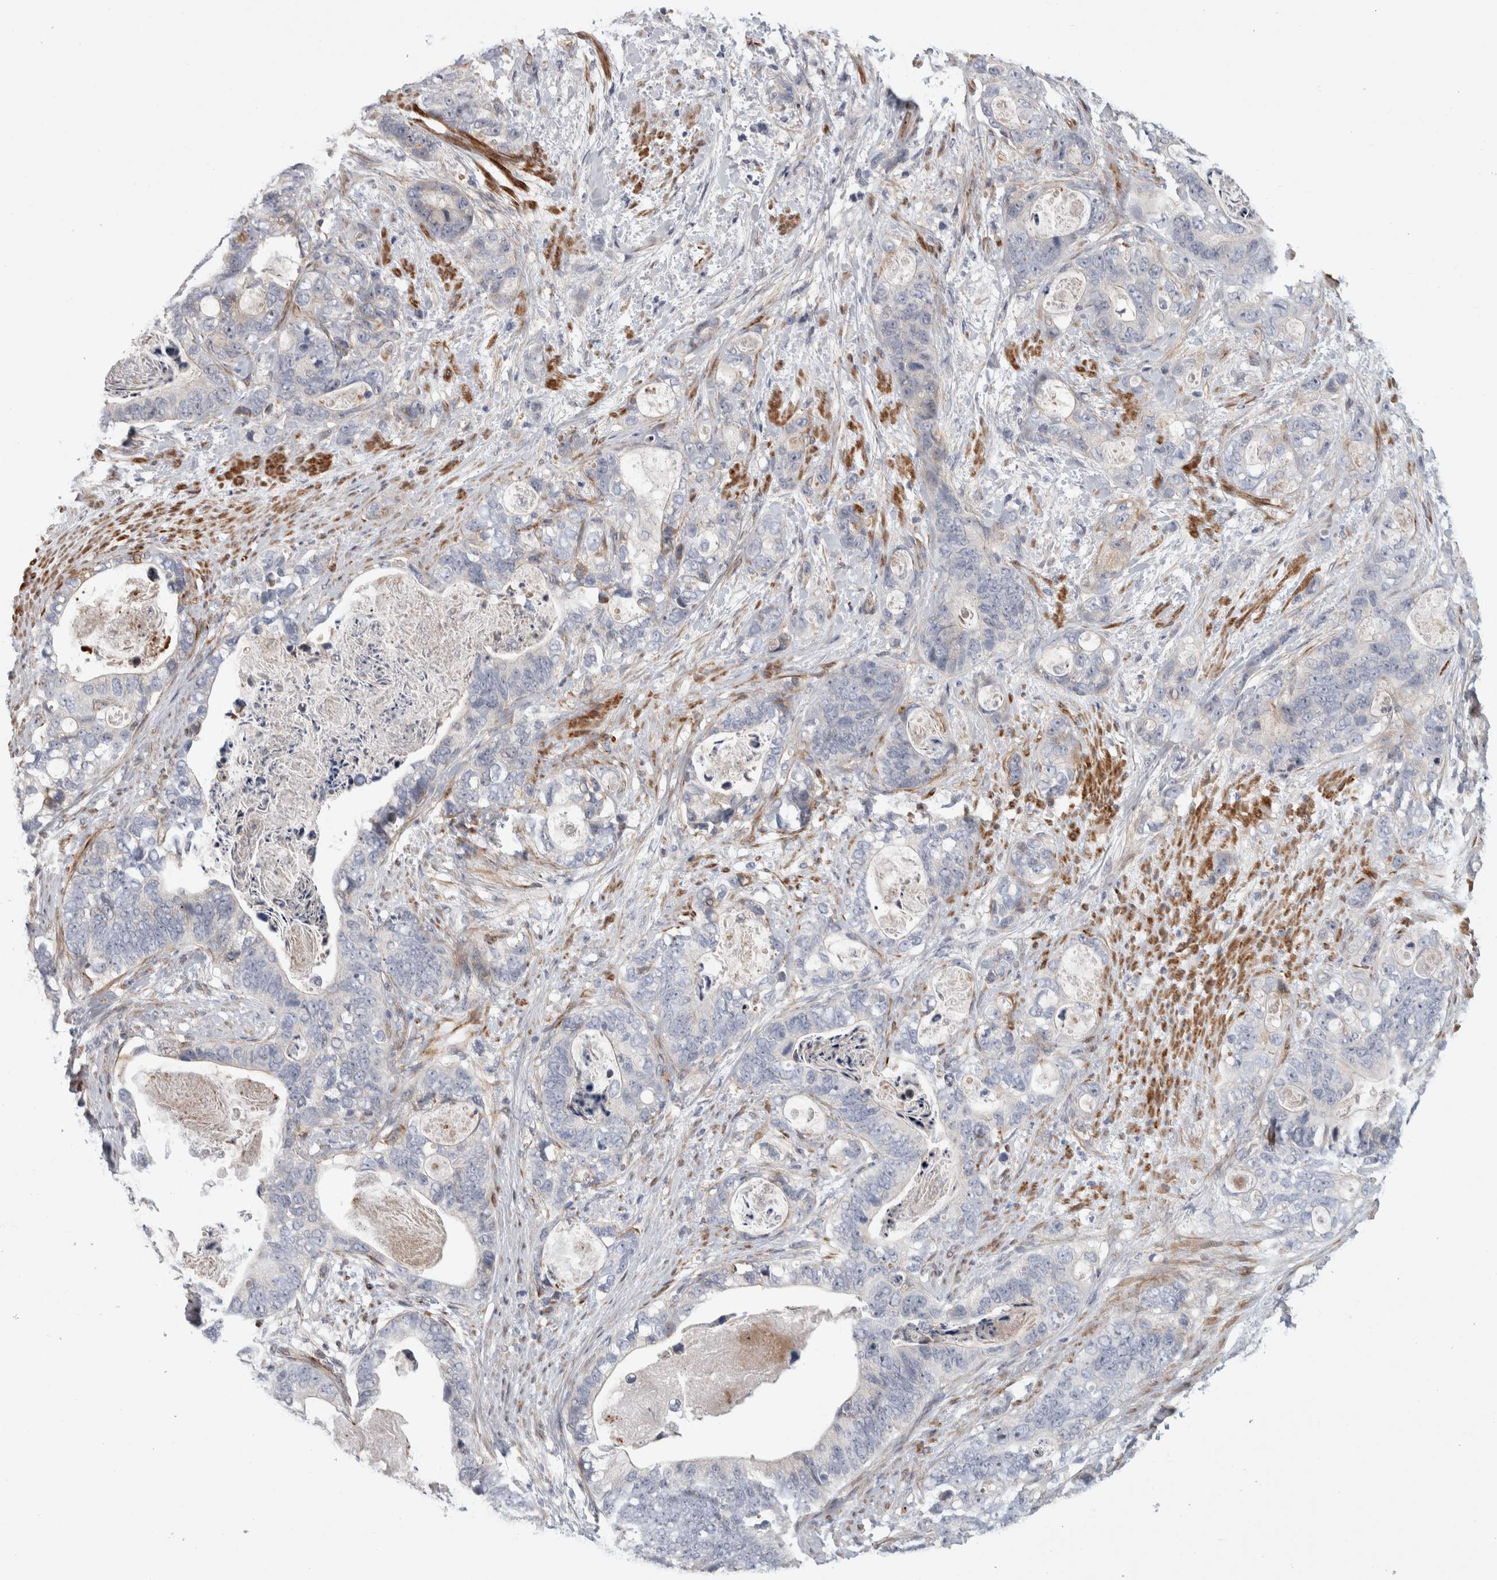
{"staining": {"intensity": "negative", "quantity": "none", "location": "none"}, "tissue": "stomach cancer", "cell_type": "Tumor cells", "image_type": "cancer", "snomed": [{"axis": "morphology", "description": "Normal tissue, NOS"}, {"axis": "morphology", "description": "Adenocarcinoma, NOS"}, {"axis": "topography", "description": "Stomach"}], "caption": "The image shows no significant expression in tumor cells of stomach adenocarcinoma.", "gene": "PSMG3", "patient": {"sex": "female", "age": 89}}